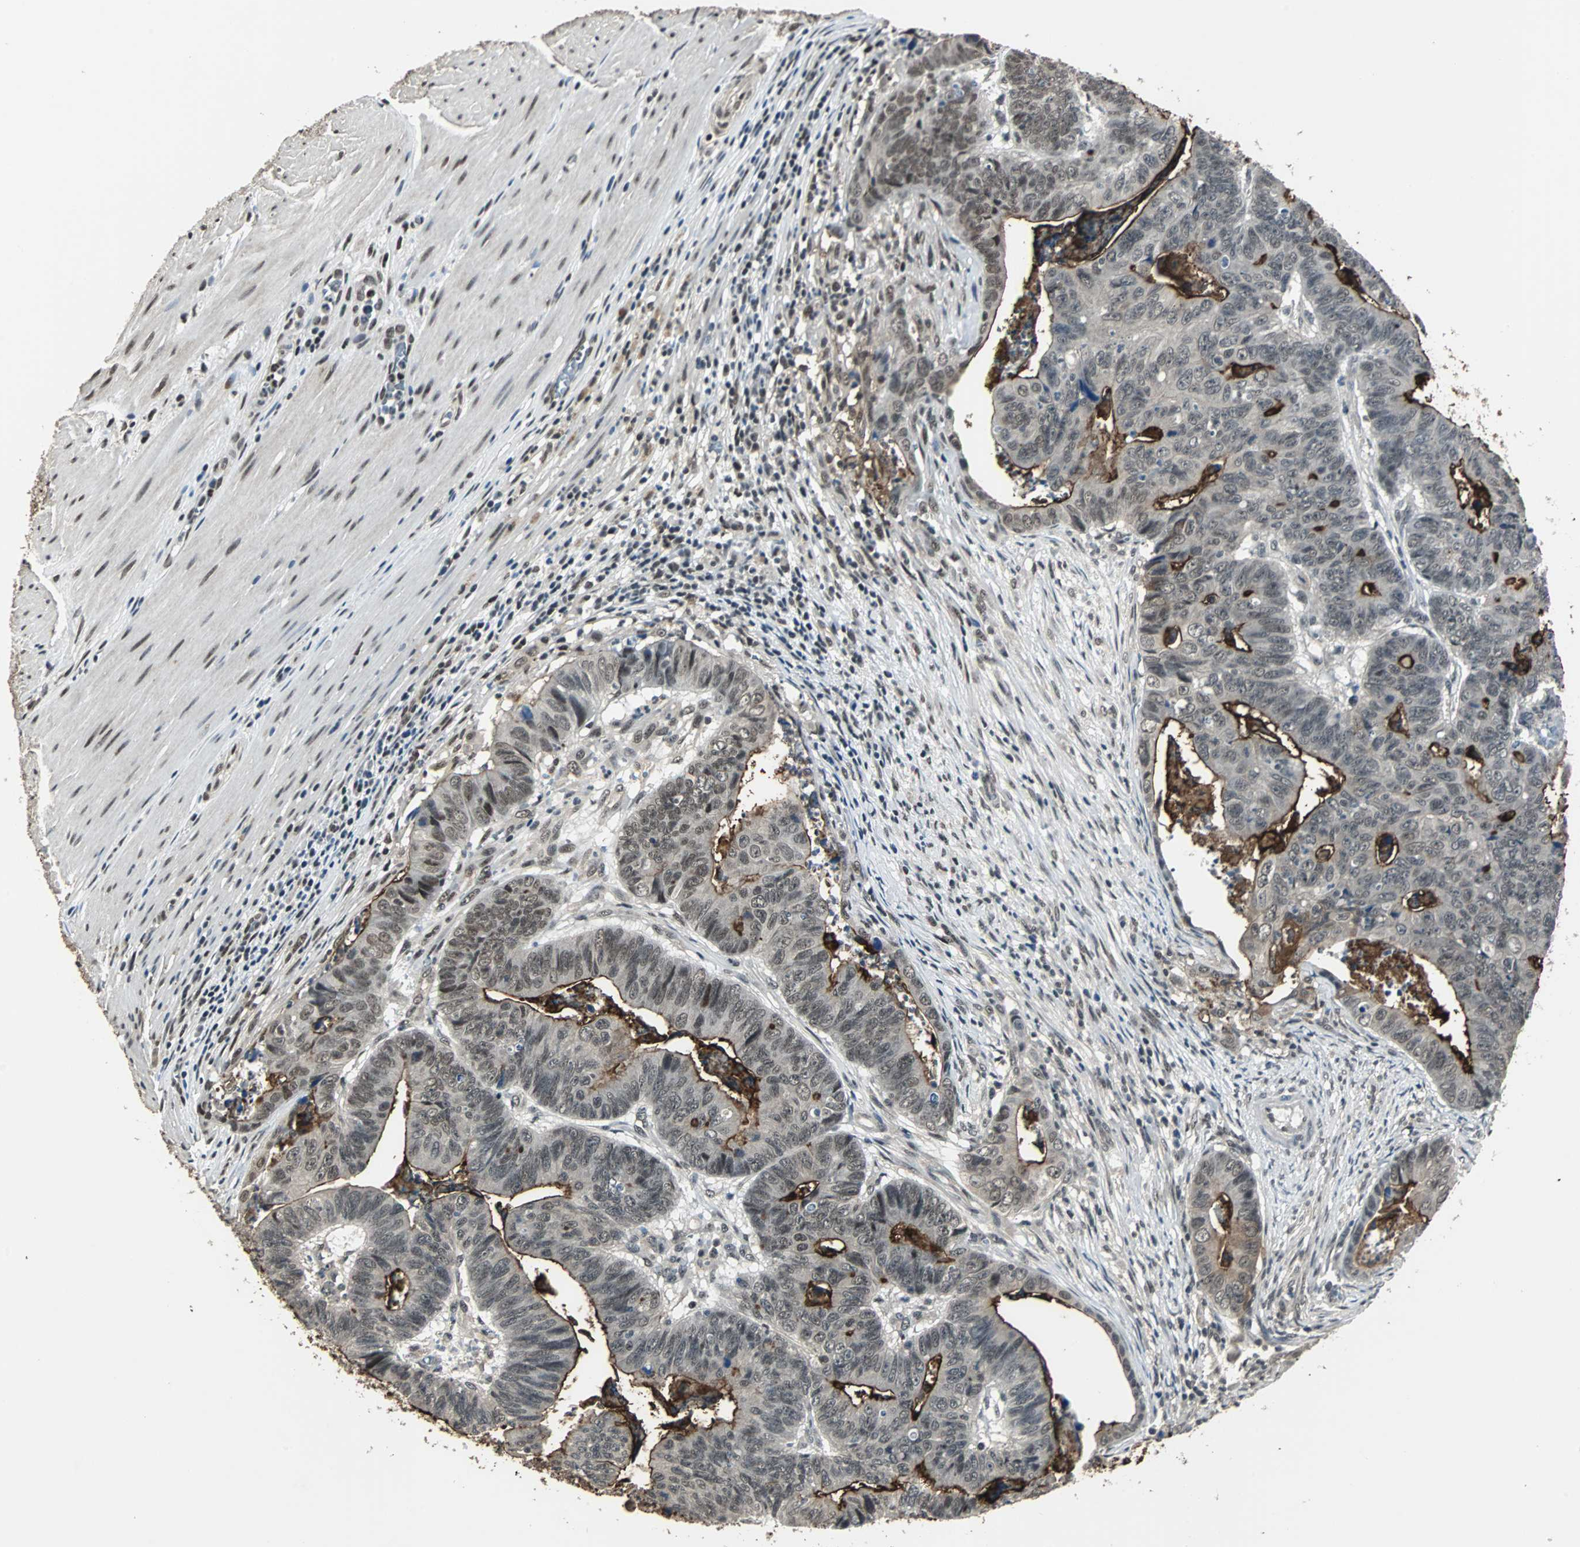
{"staining": {"intensity": "strong", "quantity": "25%-75%", "location": "cytoplasmic/membranous,nuclear"}, "tissue": "stomach cancer", "cell_type": "Tumor cells", "image_type": "cancer", "snomed": [{"axis": "morphology", "description": "Adenocarcinoma, NOS"}, {"axis": "topography", "description": "Stomach, lower"}], "caption": "Strong cytoplasmic/membranous and nuclear positivity is present in approximately 25%-75% of tumor cells in stomach adenocarcinoma.", "gene": "MKX", "patient": {"sex": "male", "age": 77}}